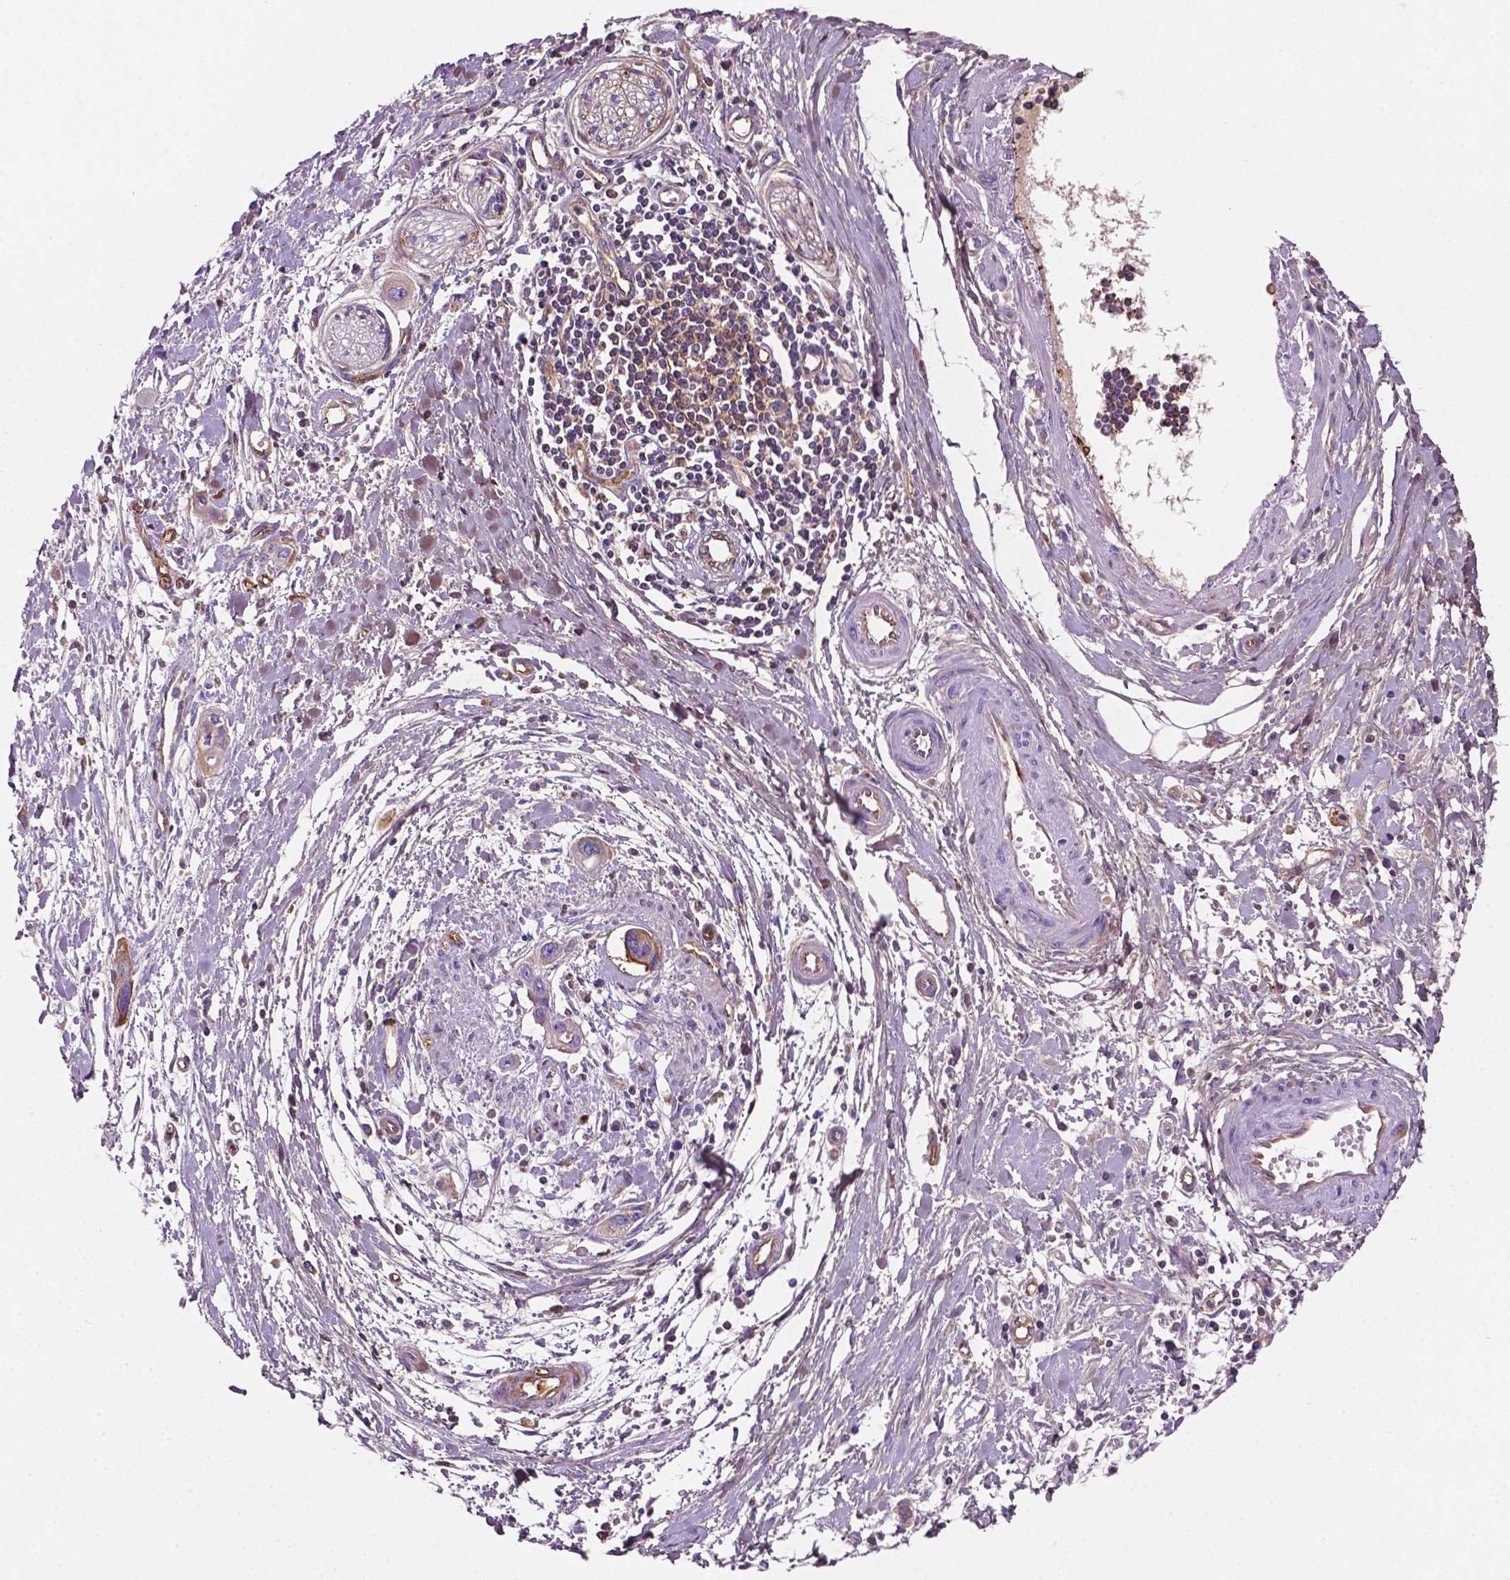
{"staining": {"intensity": "moderate", "quantity": "<25%", "location": "cytoplasmic/membranous"}, "tissue": "pancreatic cancer", "cell_type": "Tumor cells", "image_type": "cancer", "snomed": [{"axis": "morphology", "description": "Adenocarcinoma, NOS"}, {"axis": "topography", "description": "Pancreas"}], "caption": "IHC micrograph of pancreatic cancer (adenocarcinoma) stained for a protein (brown), which demonstrates low levels of moderate cytoplasmic/membranous expression in about <25% of tumor cells.", "gene": "DCN", "patient": {"sex": "male", "age": 60}}